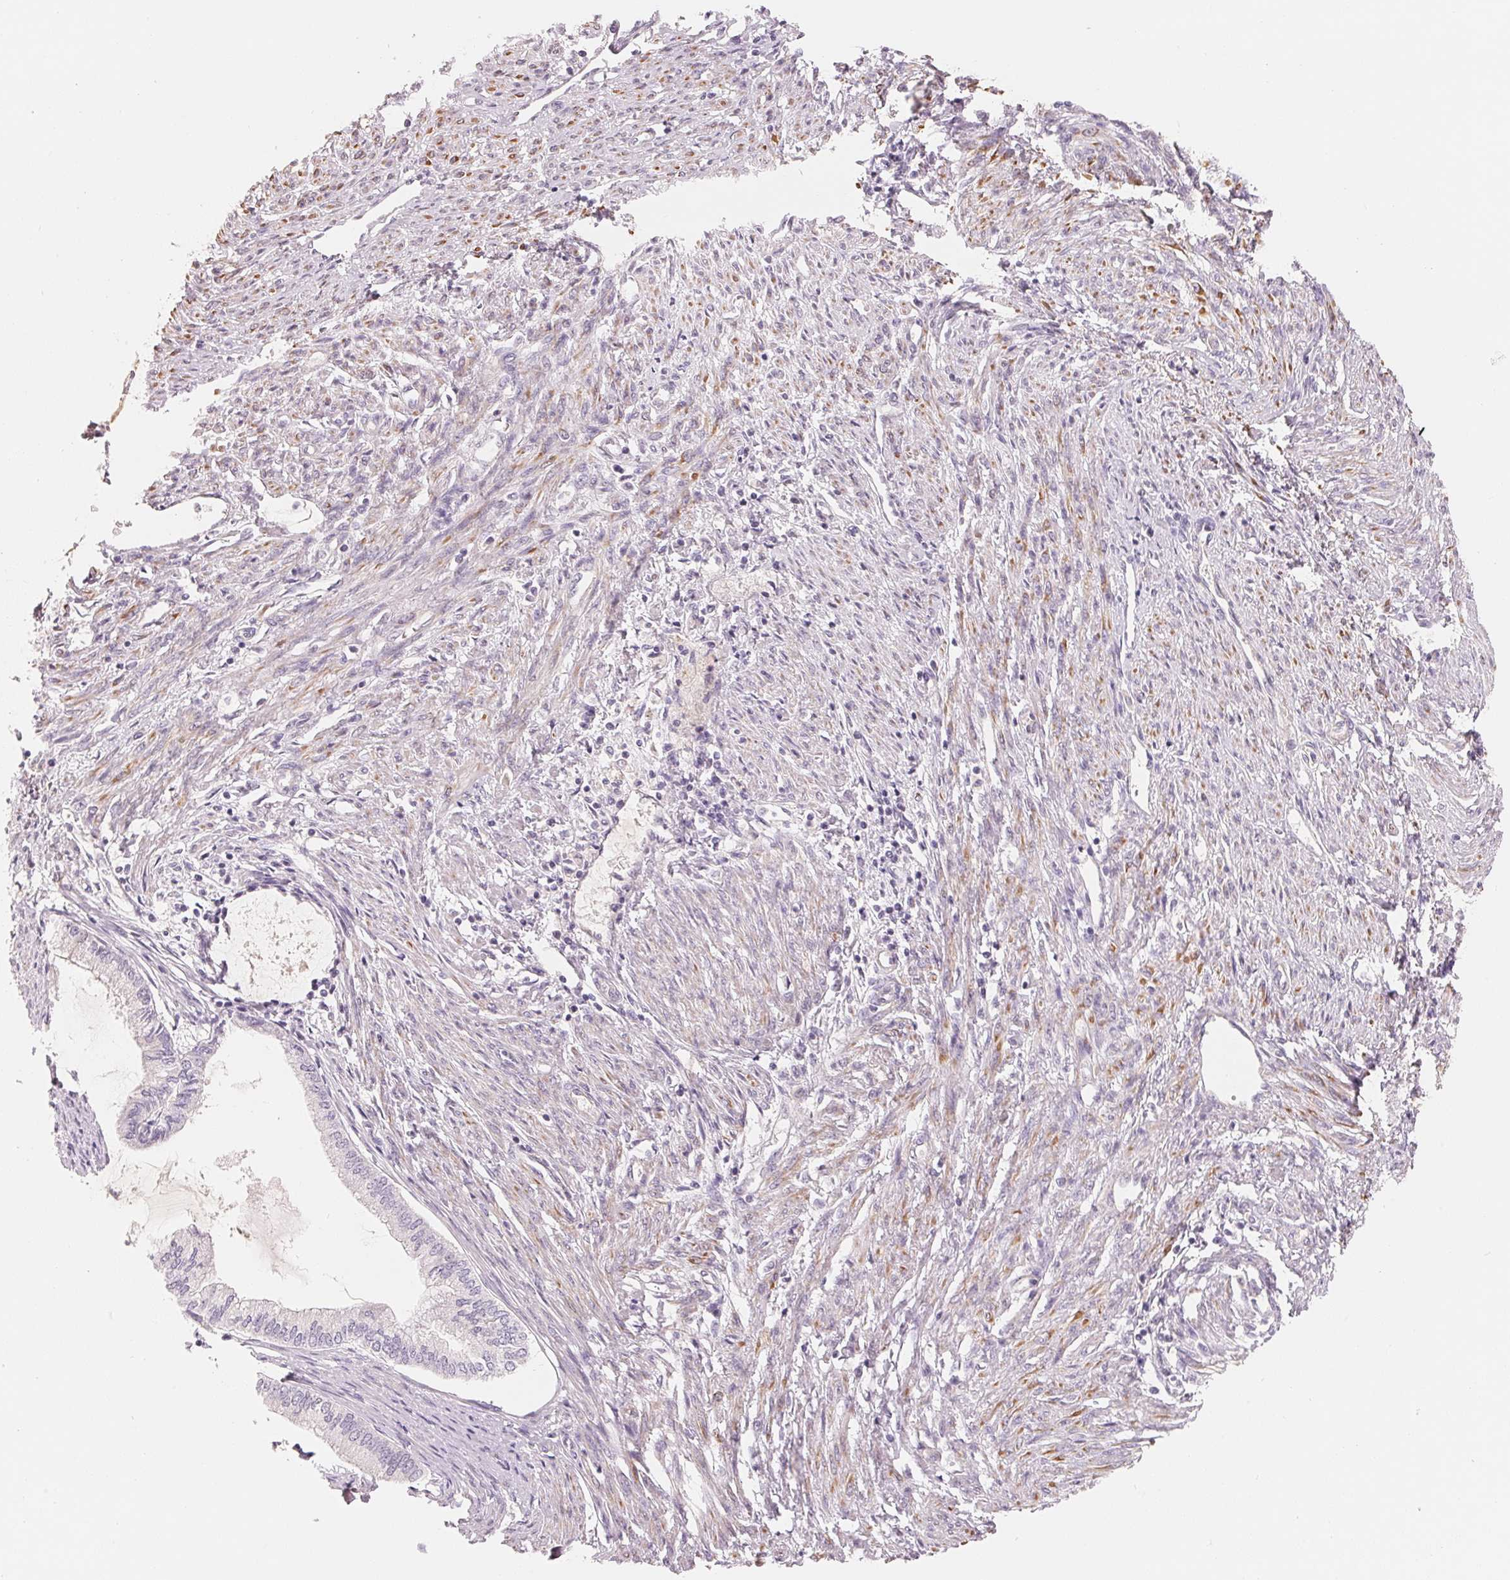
{"staining": {"intensity": "negative", "quantity": "none", "location": "none"}, "tissue": "endometrial cancer", "cell_type": "Tumor cells", "image_type": "cancer", "snomed": [{"axis": "morphology", "description": "Adenocarcinoma, NOS"}, {"axis": "topography", "description": "Endometrium"}], "caption": "IHC histopathology image of endometrial cancer (adenocarcinoma) stained for a protein (brown), which demonstrates no staining in tumor cells.", "gene": "CFHR2", "patient": {"sex": "female", "age": 86}}